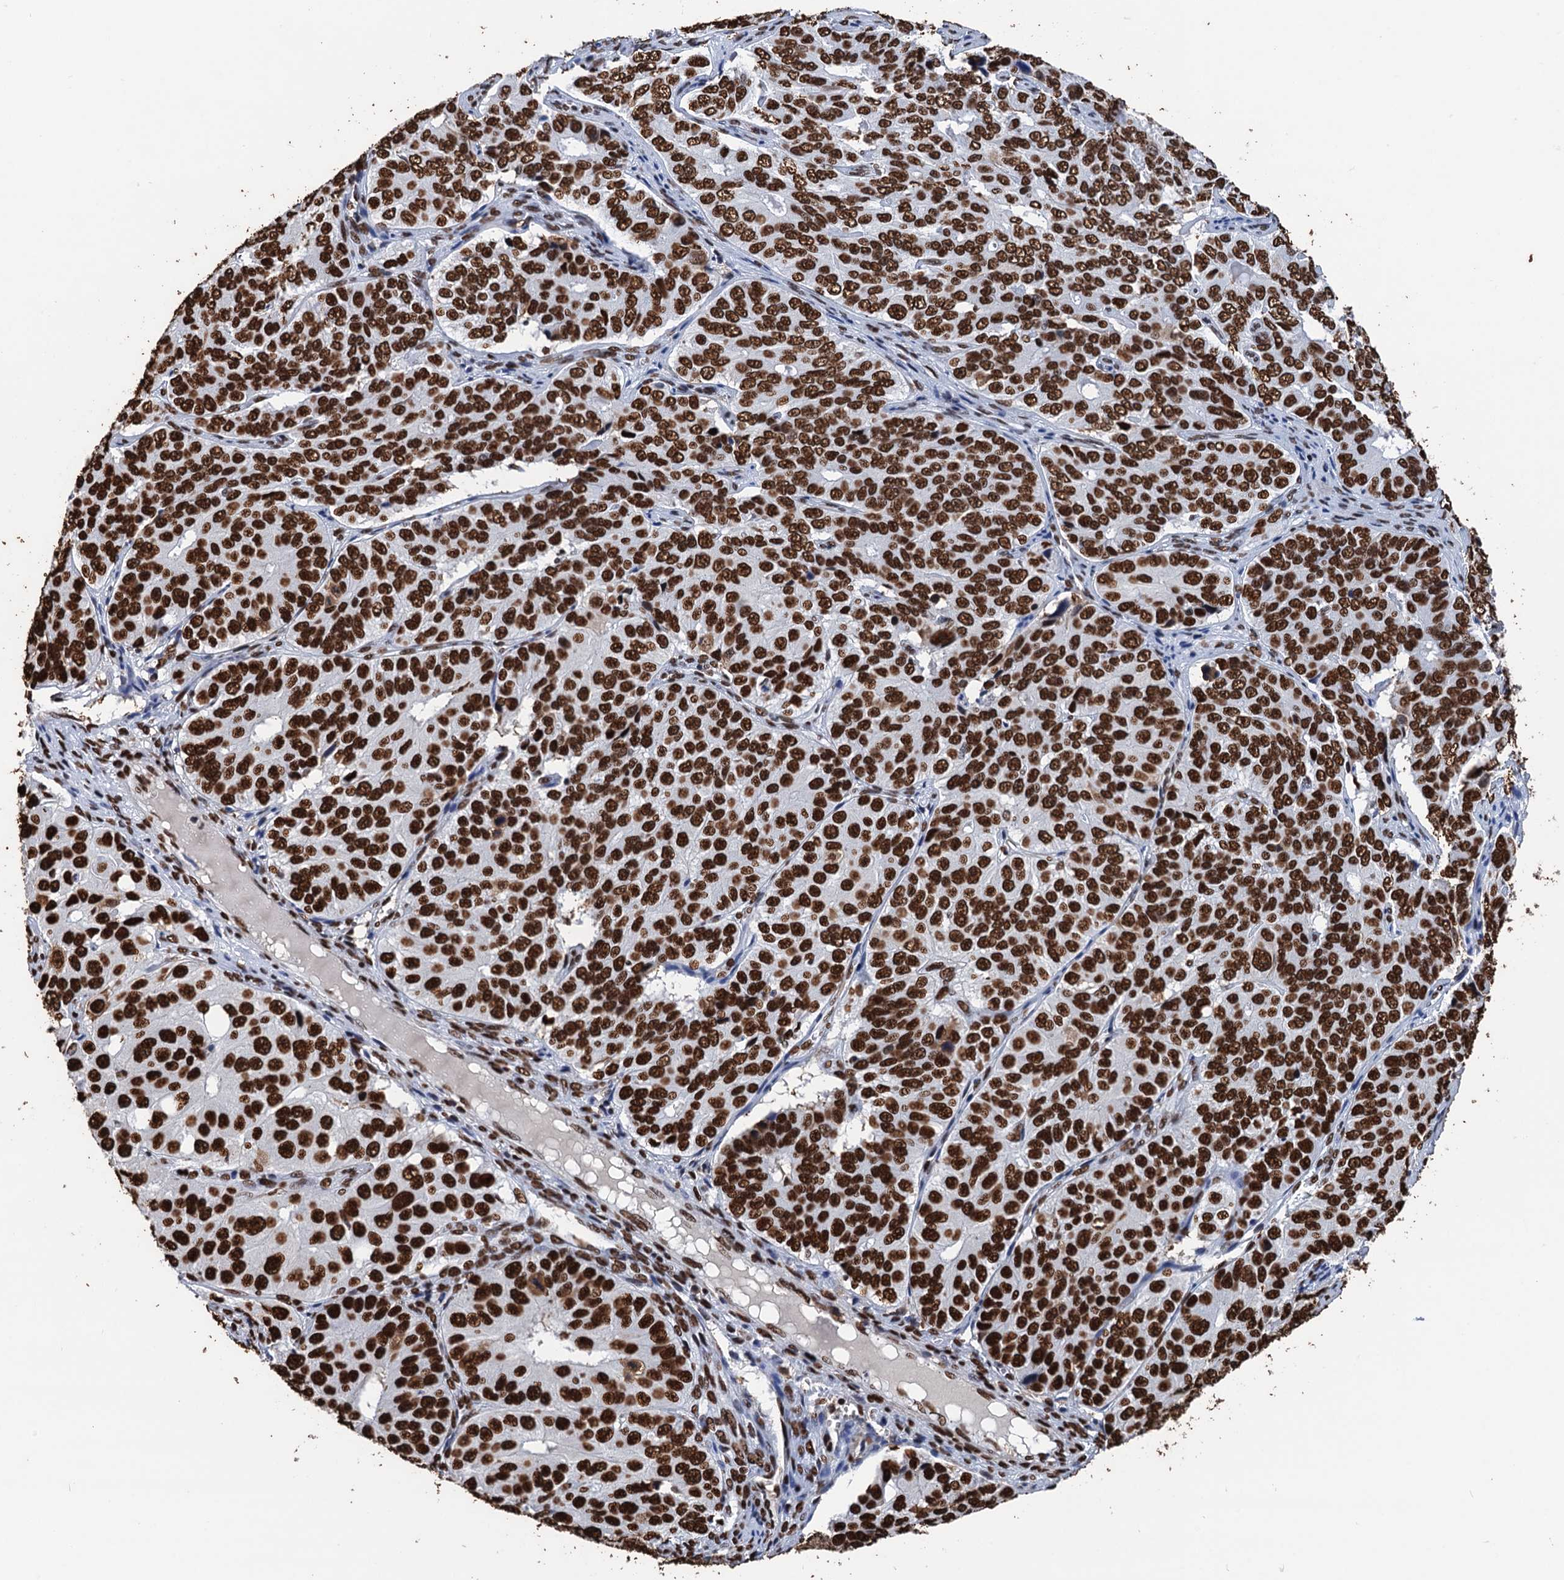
{"staining": {"intensity": "strong", "quantity": ">75%", "location": "nuclear"}, "tissue": "ovarian cancer", "cell_type": "Tumor cells", "image_type": "cancer", "snomed": [{"axis": "morphology", "description": "Carcinoma, endometroid"}, {"axis": "topography", "description": "Ovary"}], "caption": "This is a histology image of immunohistochemistry staining of ovarian cancer, which shows strong expression in the nuclear of tumor cells.", "gene": "UBA2", "patient": {"sex": "female", "age": 51}}